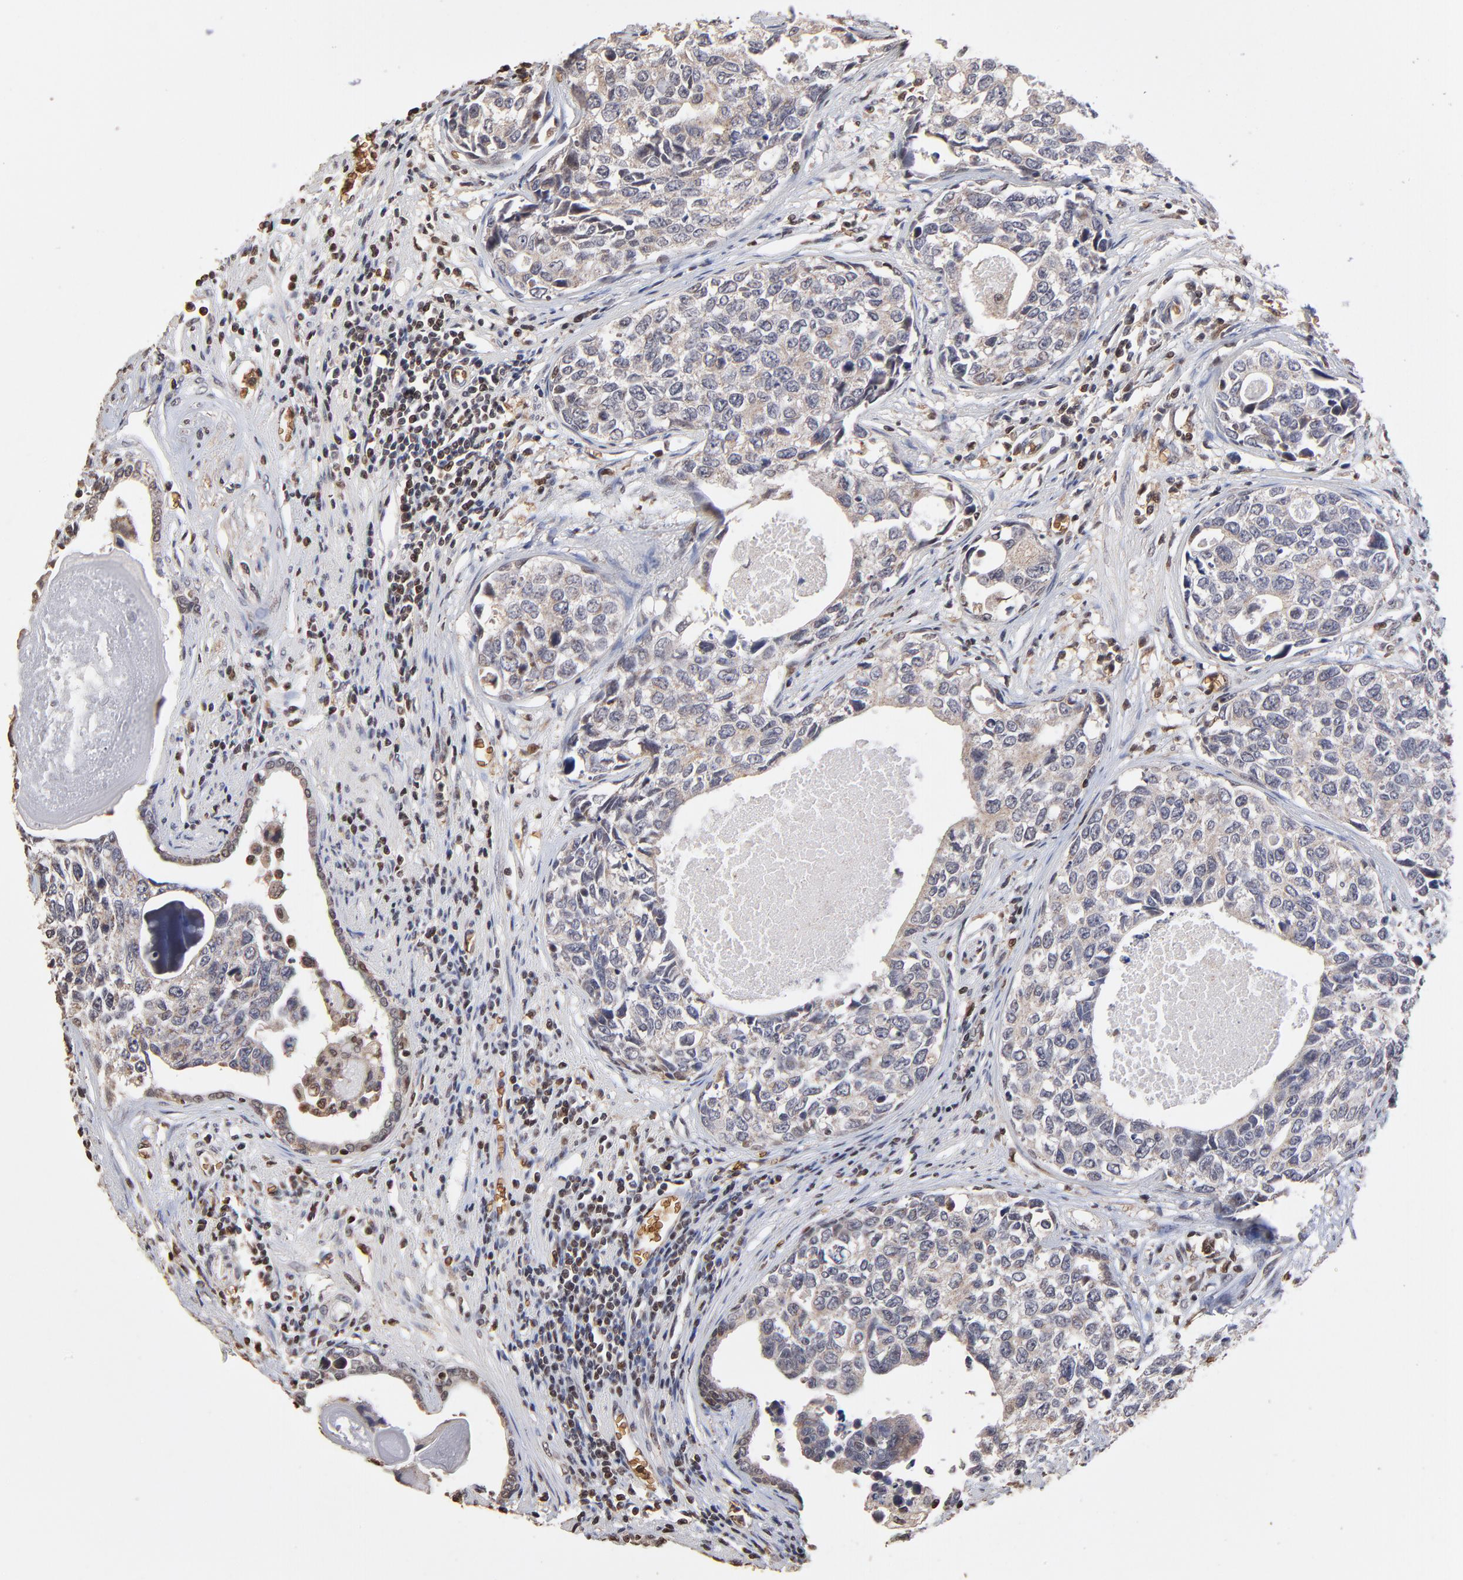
{"staining": {"intensity": "weak", "quantity": ">75%", "location": "cytoplasmic/membranous"}, "tissue": "urothelial cancer", "cell_type": "Tumor cells", "image_type": "cancer", "snomed": [{"axis": "morphology", "description": "Urothelial carcinoma, High grade"}, {"axis": "topography", "description": "Urinary bladder"}], "caption": "Protein analysis of urothelial carcinoma (high-grade) tissue shows weak cytoplasmic/membranous staining in approximately >75% of tumor cells. (Stains: DAB in brown, nuclei in blue, Microscopy: brightfield microscopy at high magnification).", "gene": "CASP1", "patient": {"sex": "male", "age": 81}}